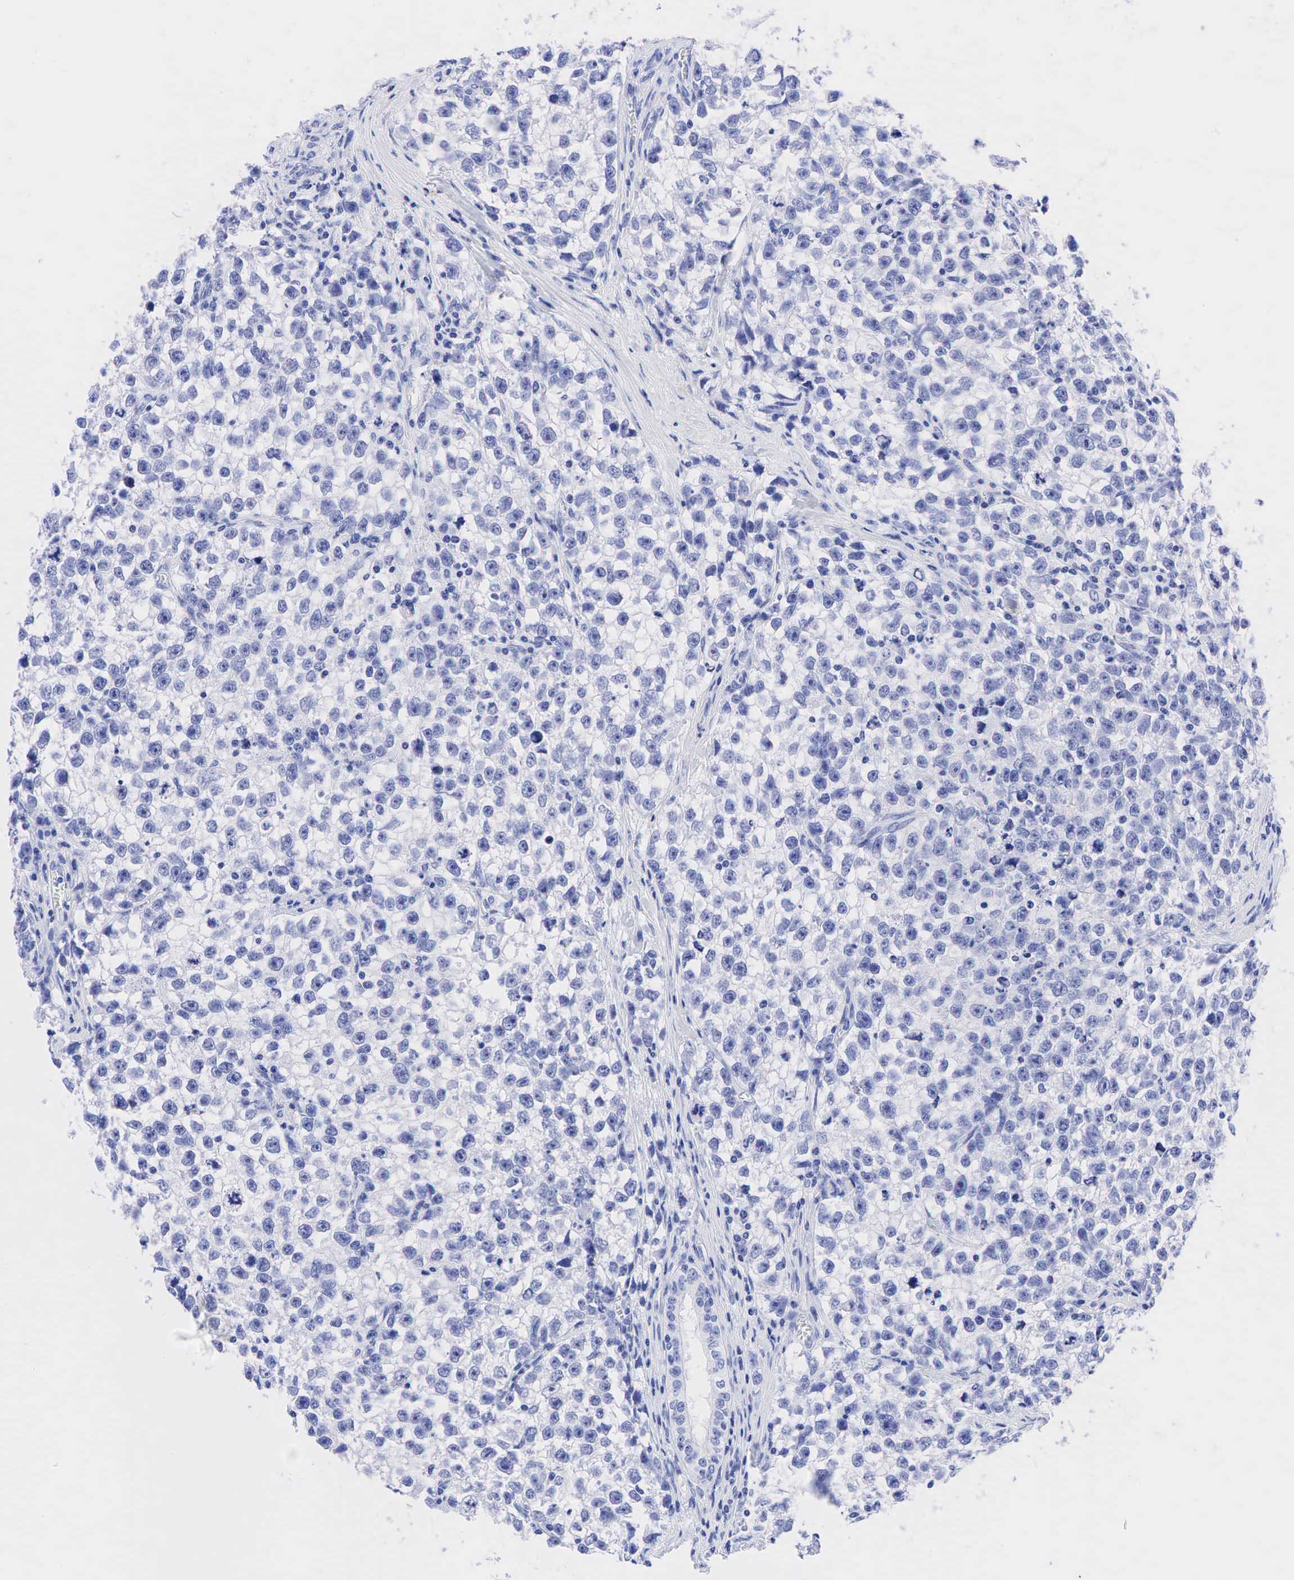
{"staining": {"intensity": "negative", "quantity": "none", "location": "none"}, "tissue": "testis cancer", "cell_type": "Tumor cells", "image_type": "cancer", "snomed": [{"axis": "morphology", "description": "Seminoma, NOS"}, {"axis": "morphology", "description": "Carcinoma, Embryonal, NOS"}, {"axis": "topography", "description": "Testis"}], "caption": "Immunohistochemistry of human testis embryonal carcinoma shows no staining in tumor cells.", "gene": "CHGA", "patient": {"sex": "male", "age": 30}}